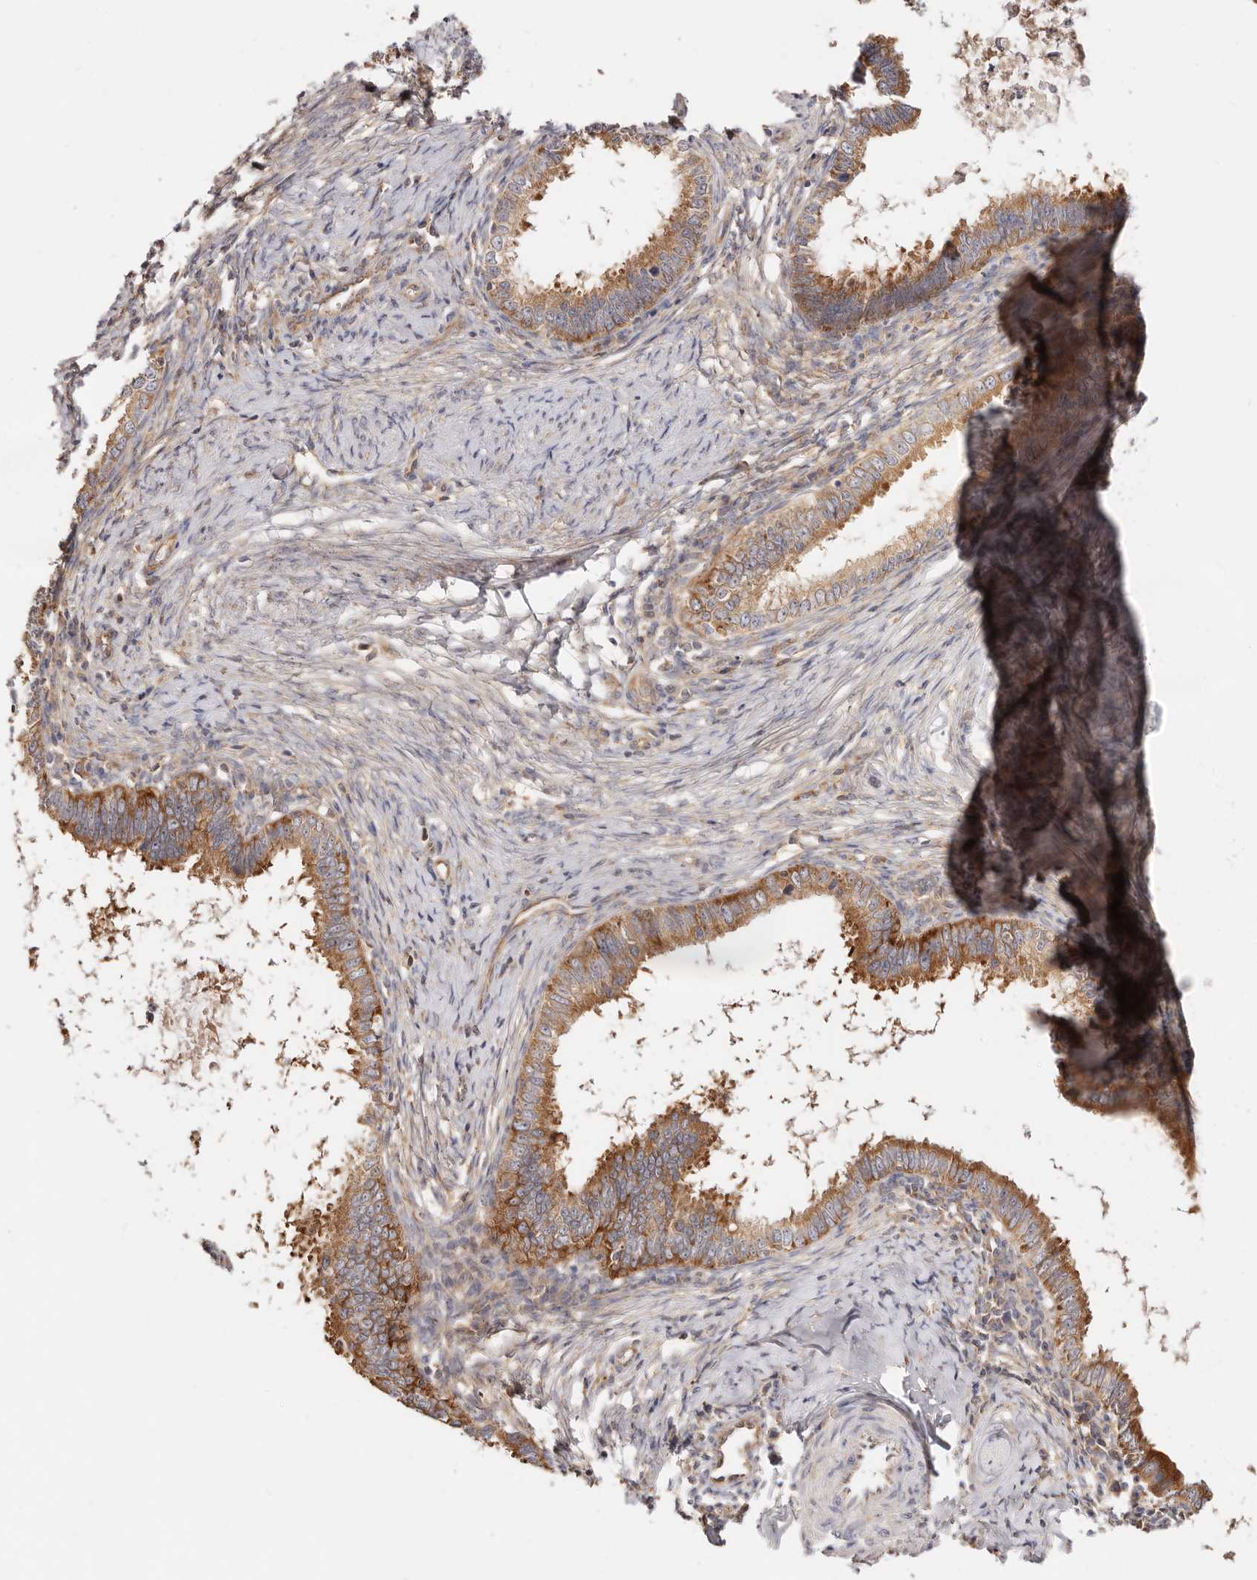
{"staining": {"intensity": "strong", "quantity": ">75%", "location": "cytoplasmic/membranous"}, "tissue": "cervical cancer", "cell_type": "Tumor cells", "image_type": "cancer", "snomed": [{"axis": "morphology", "description": "Adenocarcinoma, NOS"}, {"axis": "topography", "description": "Cervix"}], "caption": "This is an image of immunohistochemistry (IHC) staining of adenocarcinoma (cervical), which shows strong positivity in the cytoplasmic/membranous of tumor cells.", "gene": "GNA13", "patient": {"sex": "female", "age": 36}}